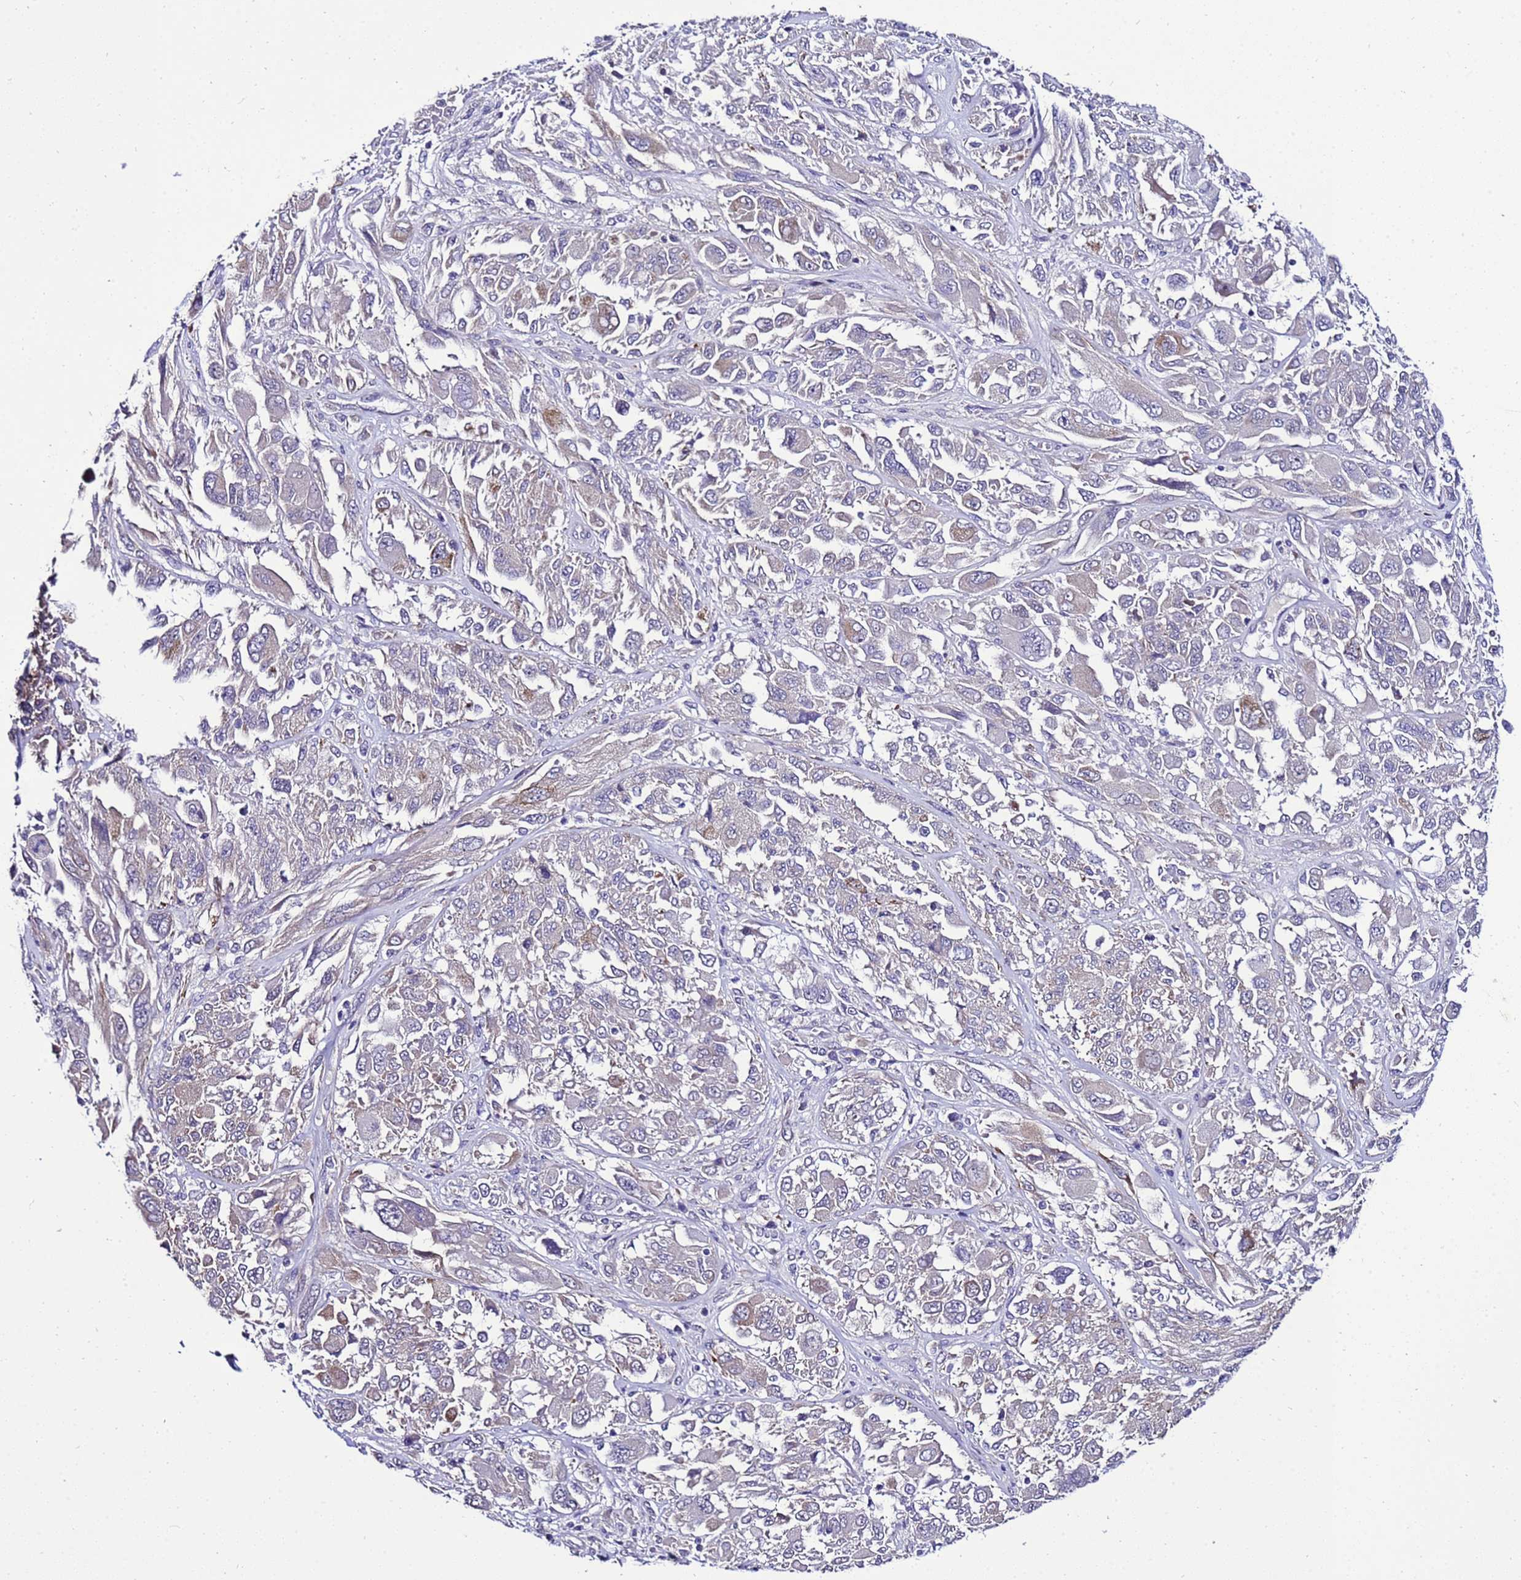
{"staining": {"intensity": "negative", "quantity": "none", "location": "none"}, "tissue": "melanoma", "cell_type": "Tumor cells", "image_type": "cancer", "snomed": [{"axis": "morphology", "description": "Malignant melanoma, NOS"}, {"axis": "topography", "description": "Skin"}], "caption": "This is an IHC image of human melanoma. There is no positivity in tumor cells.", "gene": "GZF1", "patient": {"sex": "female", "age": 91}}